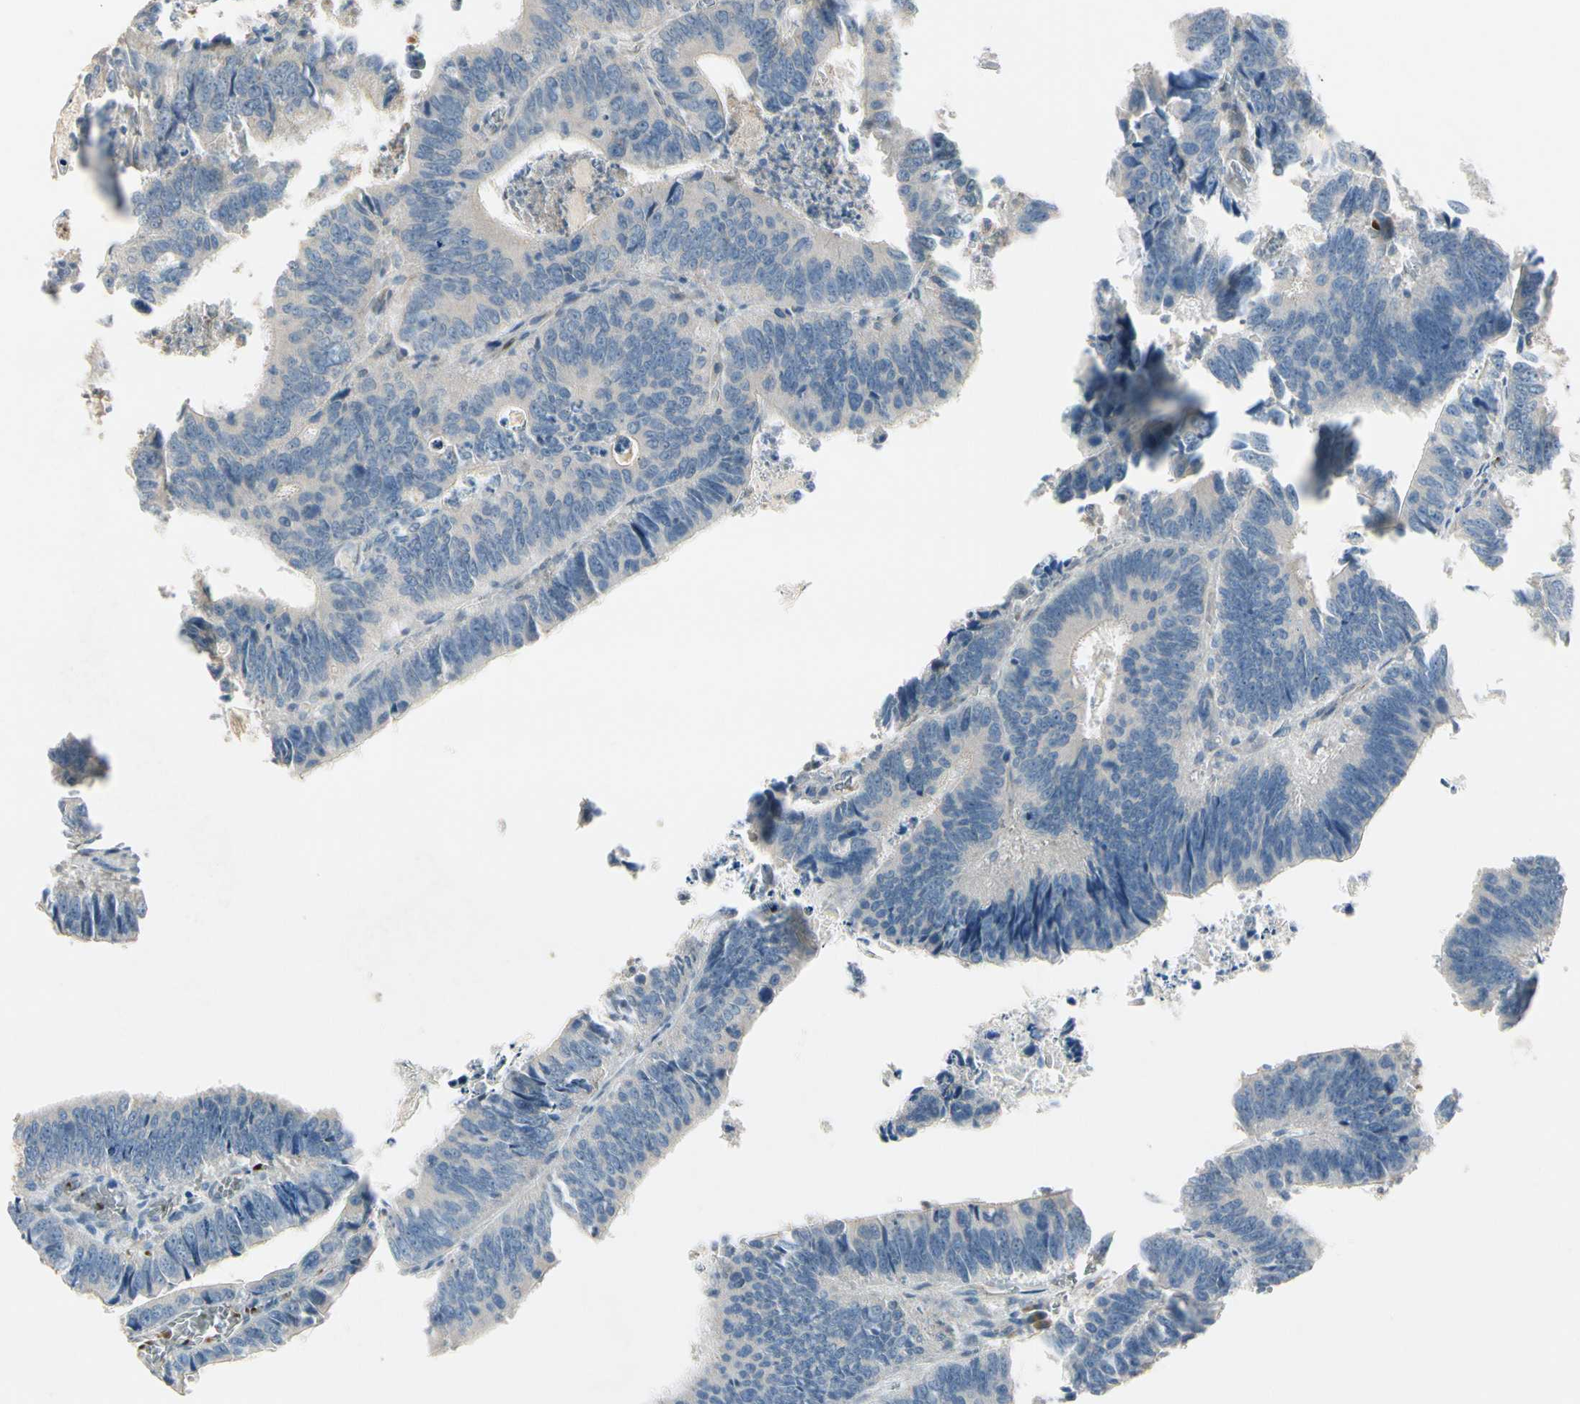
{"staining": {"intensity": "negative", "quantity": "none", "location": "none"}, "tissue": "colorectal cancer", "cell_type": "Tumor cells", "image_type": "cancer", "snomed": [{"axis": "morphology", "description": "Adenocarcinoma, NOS"}, {"axis": "topography", "description": "Colon"}], "caption": "An immunohistochemistry (IHC) photomicrograph of adenocarcinoma (colorectal) is shown. There is no staining in tumor cells of adenocarcinoma (colorectal). (Immunohistochemistry, brightfield microscopy, high magnification).", "gene": "PPP3CB", "patient": {"sex": "male", "age": 72}}